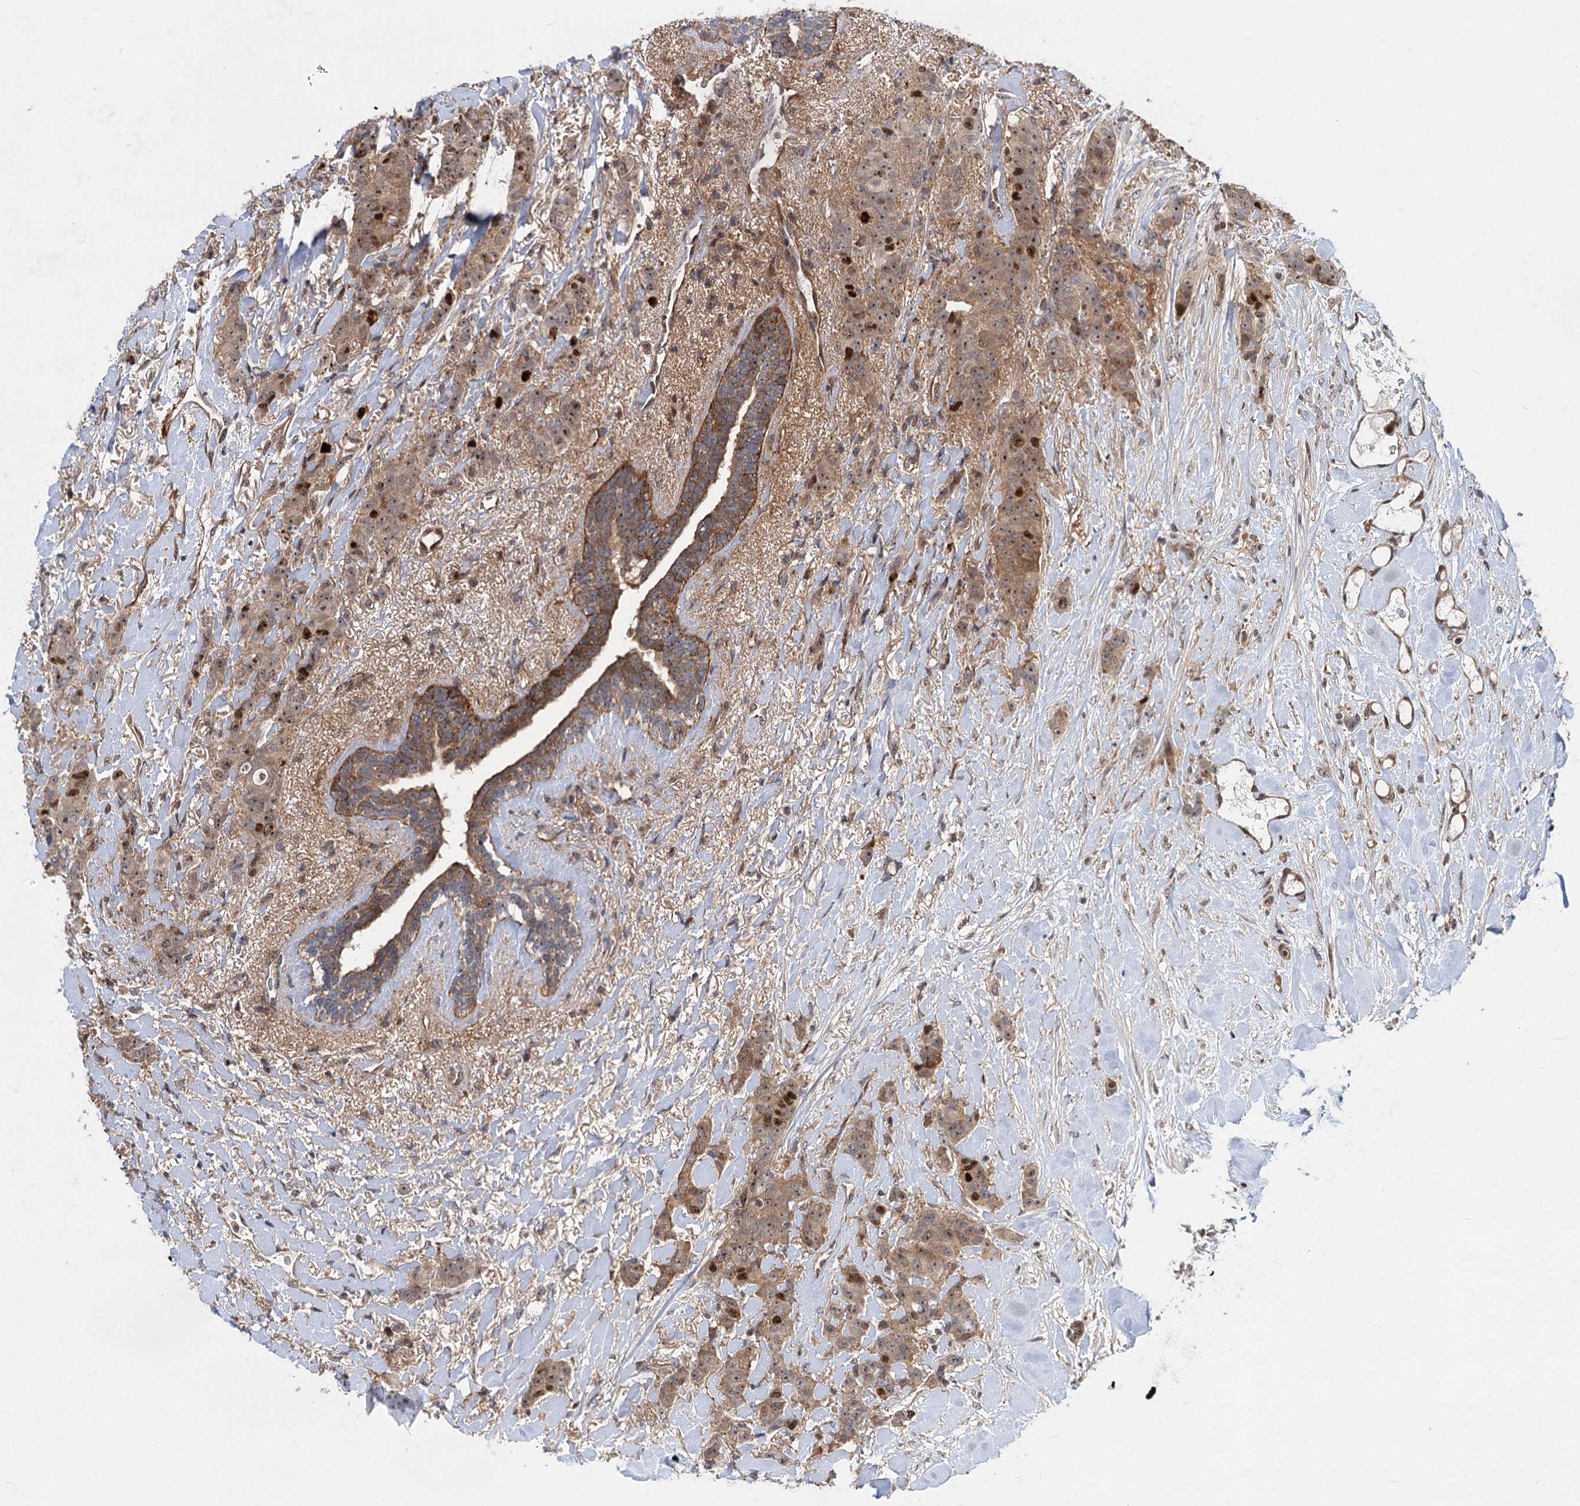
{"staining": {"intensity": "moderate", "quantity": ">75%", "location": "cytoplasmic/membranous,nuclear"}, "tissue": "breast cancer", "cell_type": "Tumor cells", "image_type": "cancer", "snomed": [{"axis": "morphology", "description": "Duct carcinoma"}, {"axis": "topography", "description": "Breast"}], "caption": "The image shows a brown stain indicating the presence of a protein in the cytoplasmic/membranous and nuclear of tumor cells in breast invasive ductal carcinoma.", "gene": "GPBP1", "patient": {"sex": "female", "age": 40}}